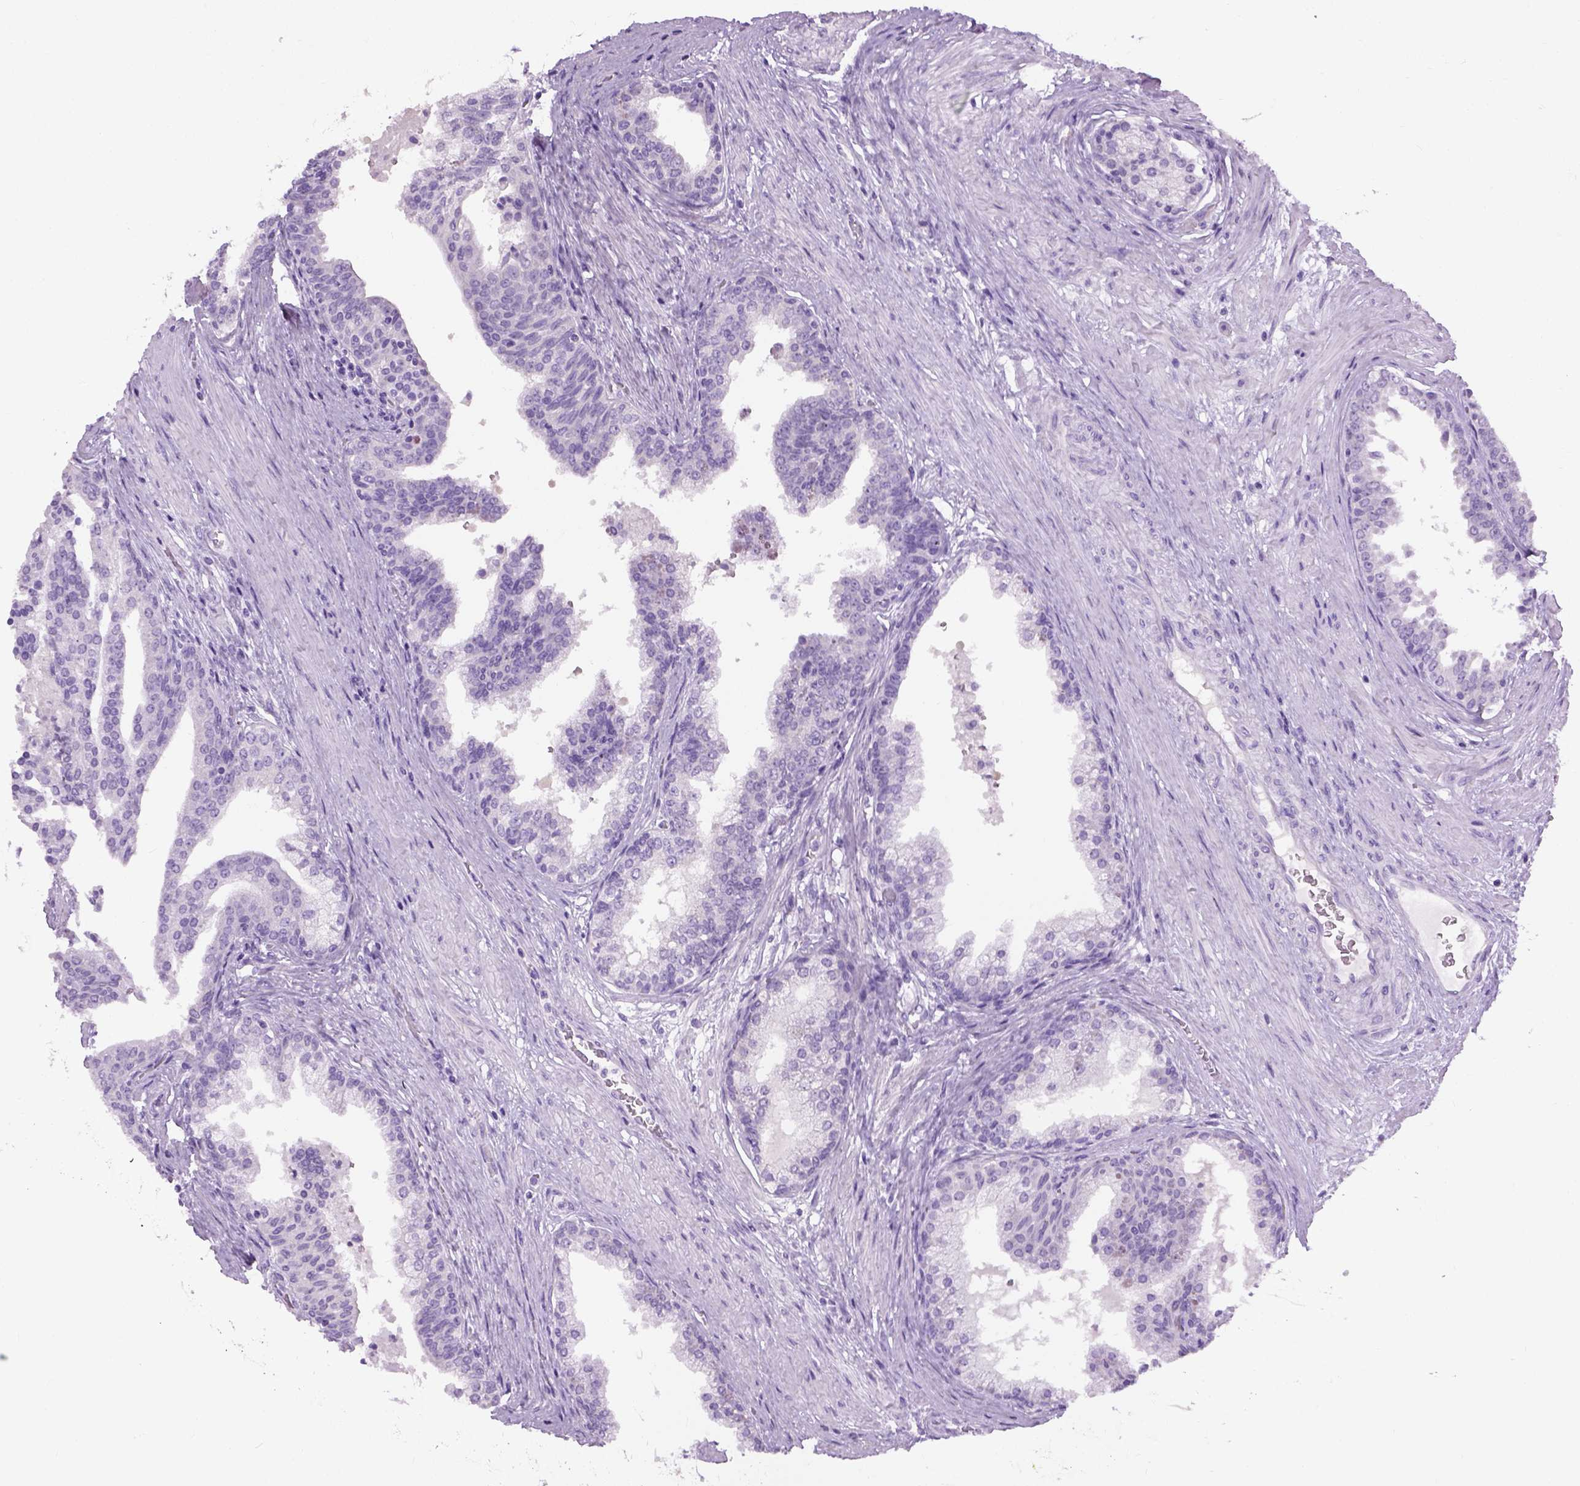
{"staining": {"intensity": "negative", "quantity": "none", "location": "none"}, "tissue": "prostate cancer", "cell_type": "Tumor cells", "image_type": "cancer", "snomed": [{"axis": "morphology", "description": "Adenocarcinoma, NOS"}, {"axis": "topography", "description": "Prostate and seminal vesicle, NOS"}, {"axis": "topography", "description": "Prostate"}], "caption": "The immunohistochemistry photomicrograph has no significant staining in tumor cells of adenocarcinoma (prostate) tissue.", "gene": "CYP24A1", "patient": {"sex": "male", "age": 44}}